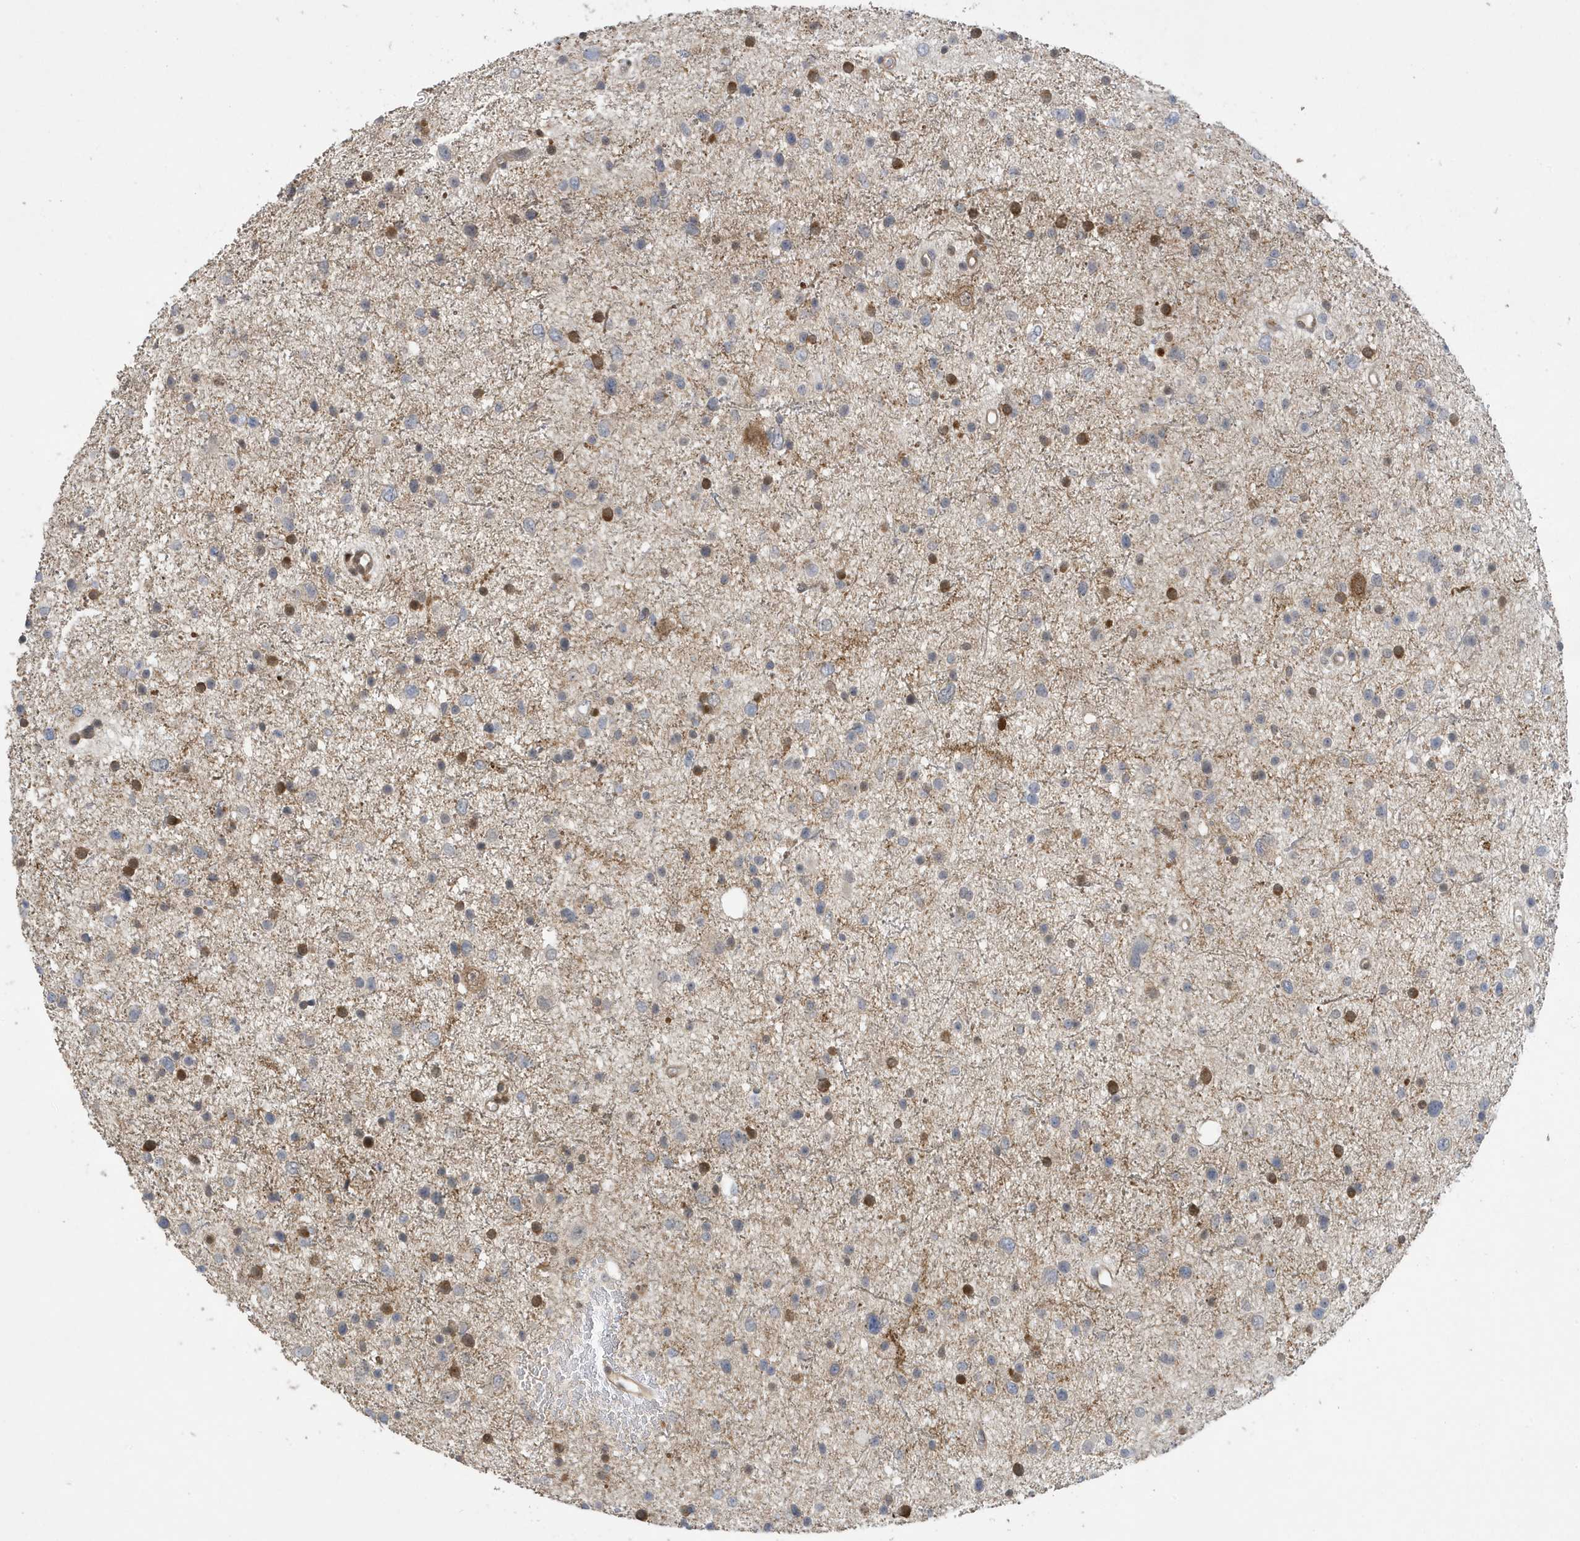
{"staining": {"intensity": "negative", "quantity": "none", "location": "none"}, "tissue": "glioma", "cell_type": "Tumor cells", "image_type": "cancer", "snomed": [{"axis": "morphology", "description": "Glioma, malignant, Low grade"}, {"axis": "topography", "description": "Brain"}], "caption": "Tumor cells are negative for brown protein staining in glioma.", "gene": "NCOA7", "patient": {"sex": "female", "age": 37}}